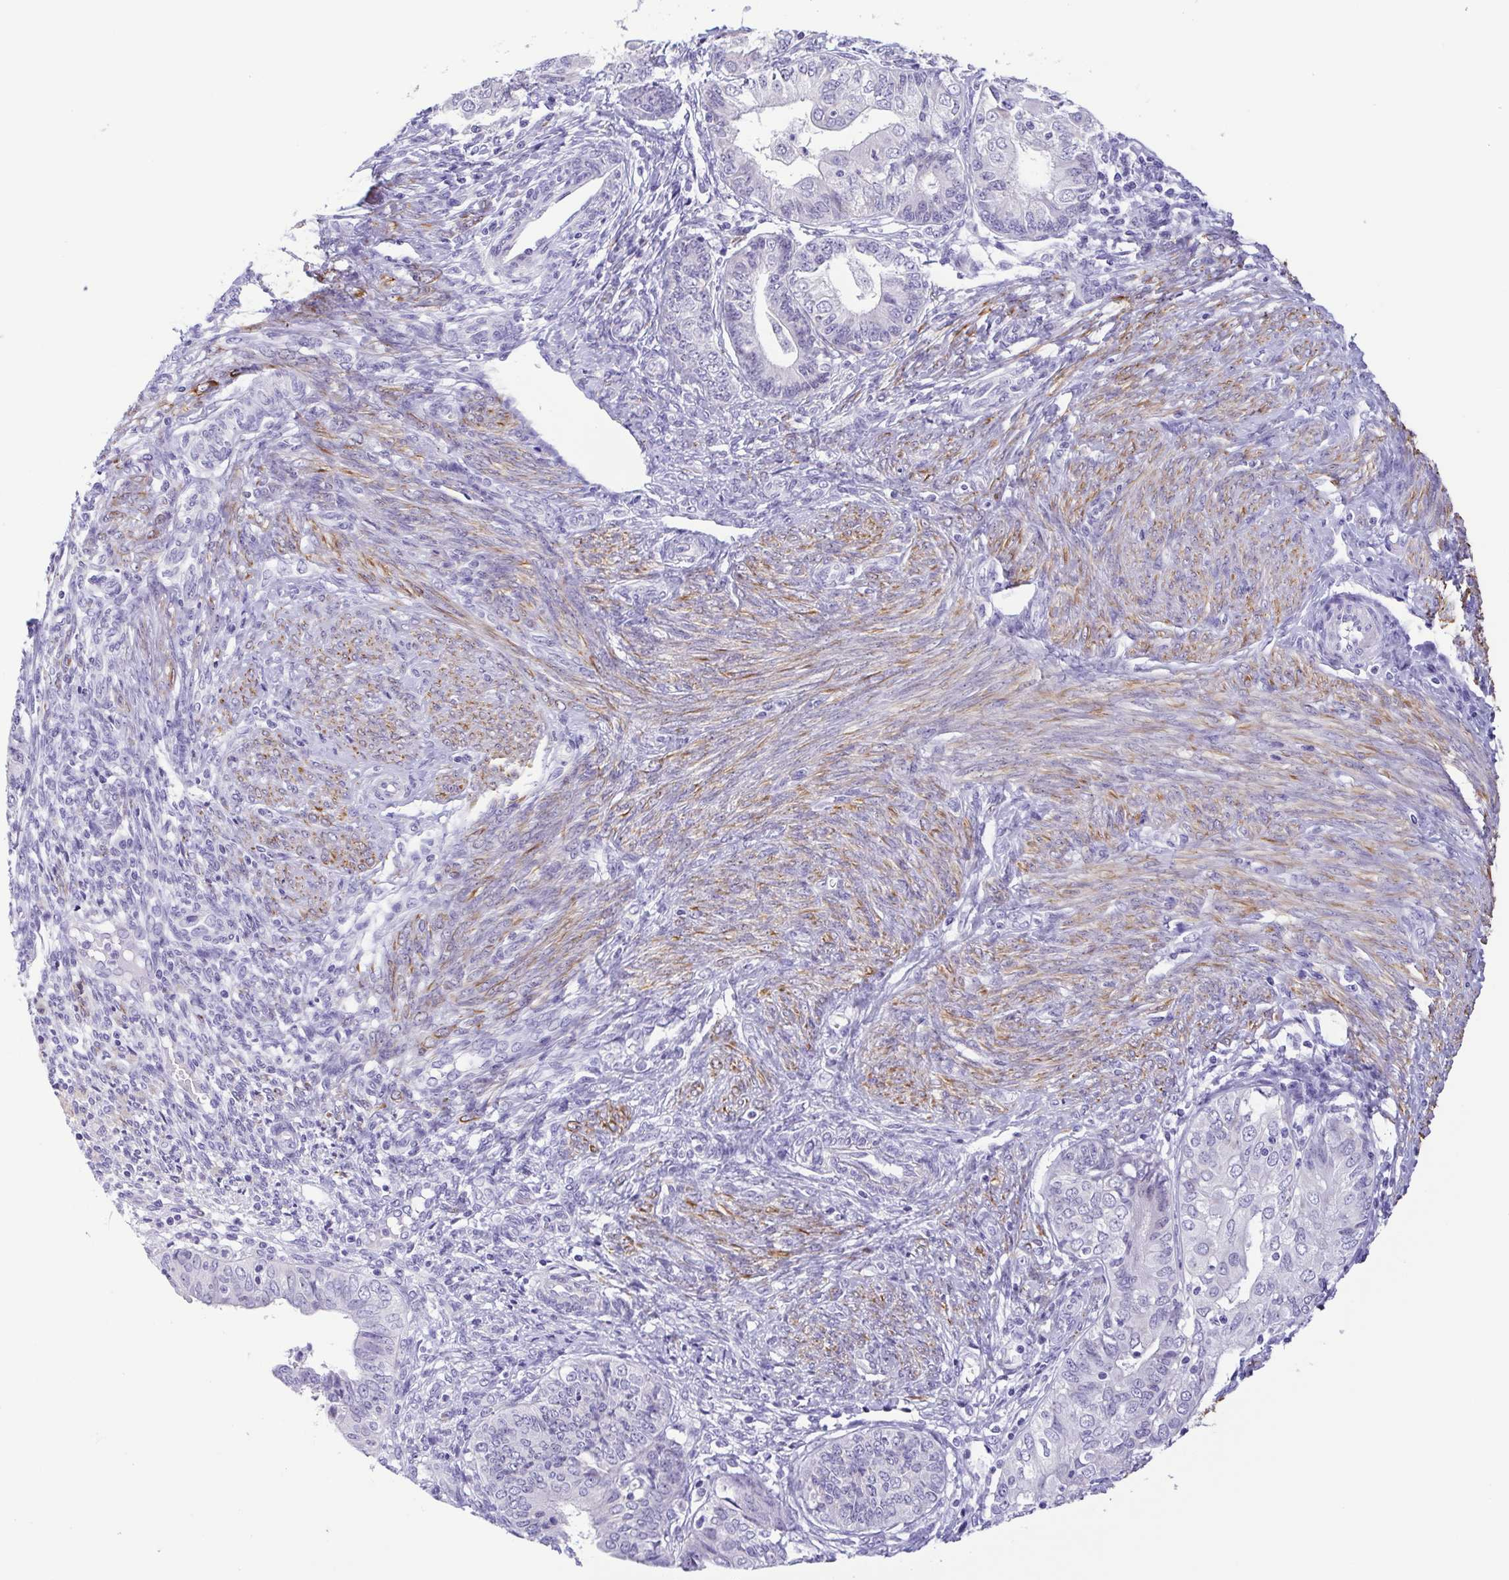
{"staining": {"intensity": "negative", "quantity": "none", "location": "none"}, "tissue": "endometrial cancer", "cell_type": "Tumor cells", "image_type": "cancer", "snomed": [{"axis": "morphology", "description": "Adenocarcinoma, NOS"}, {"axis": "topography", "description": "Endometrium"}], "caption": "Micrograph shows no protein staining in tumor cells of adenocarcinoma (endometrial) tissue.", "gene": "MYL7", "patient": {"sex": "female", "age": 68}}